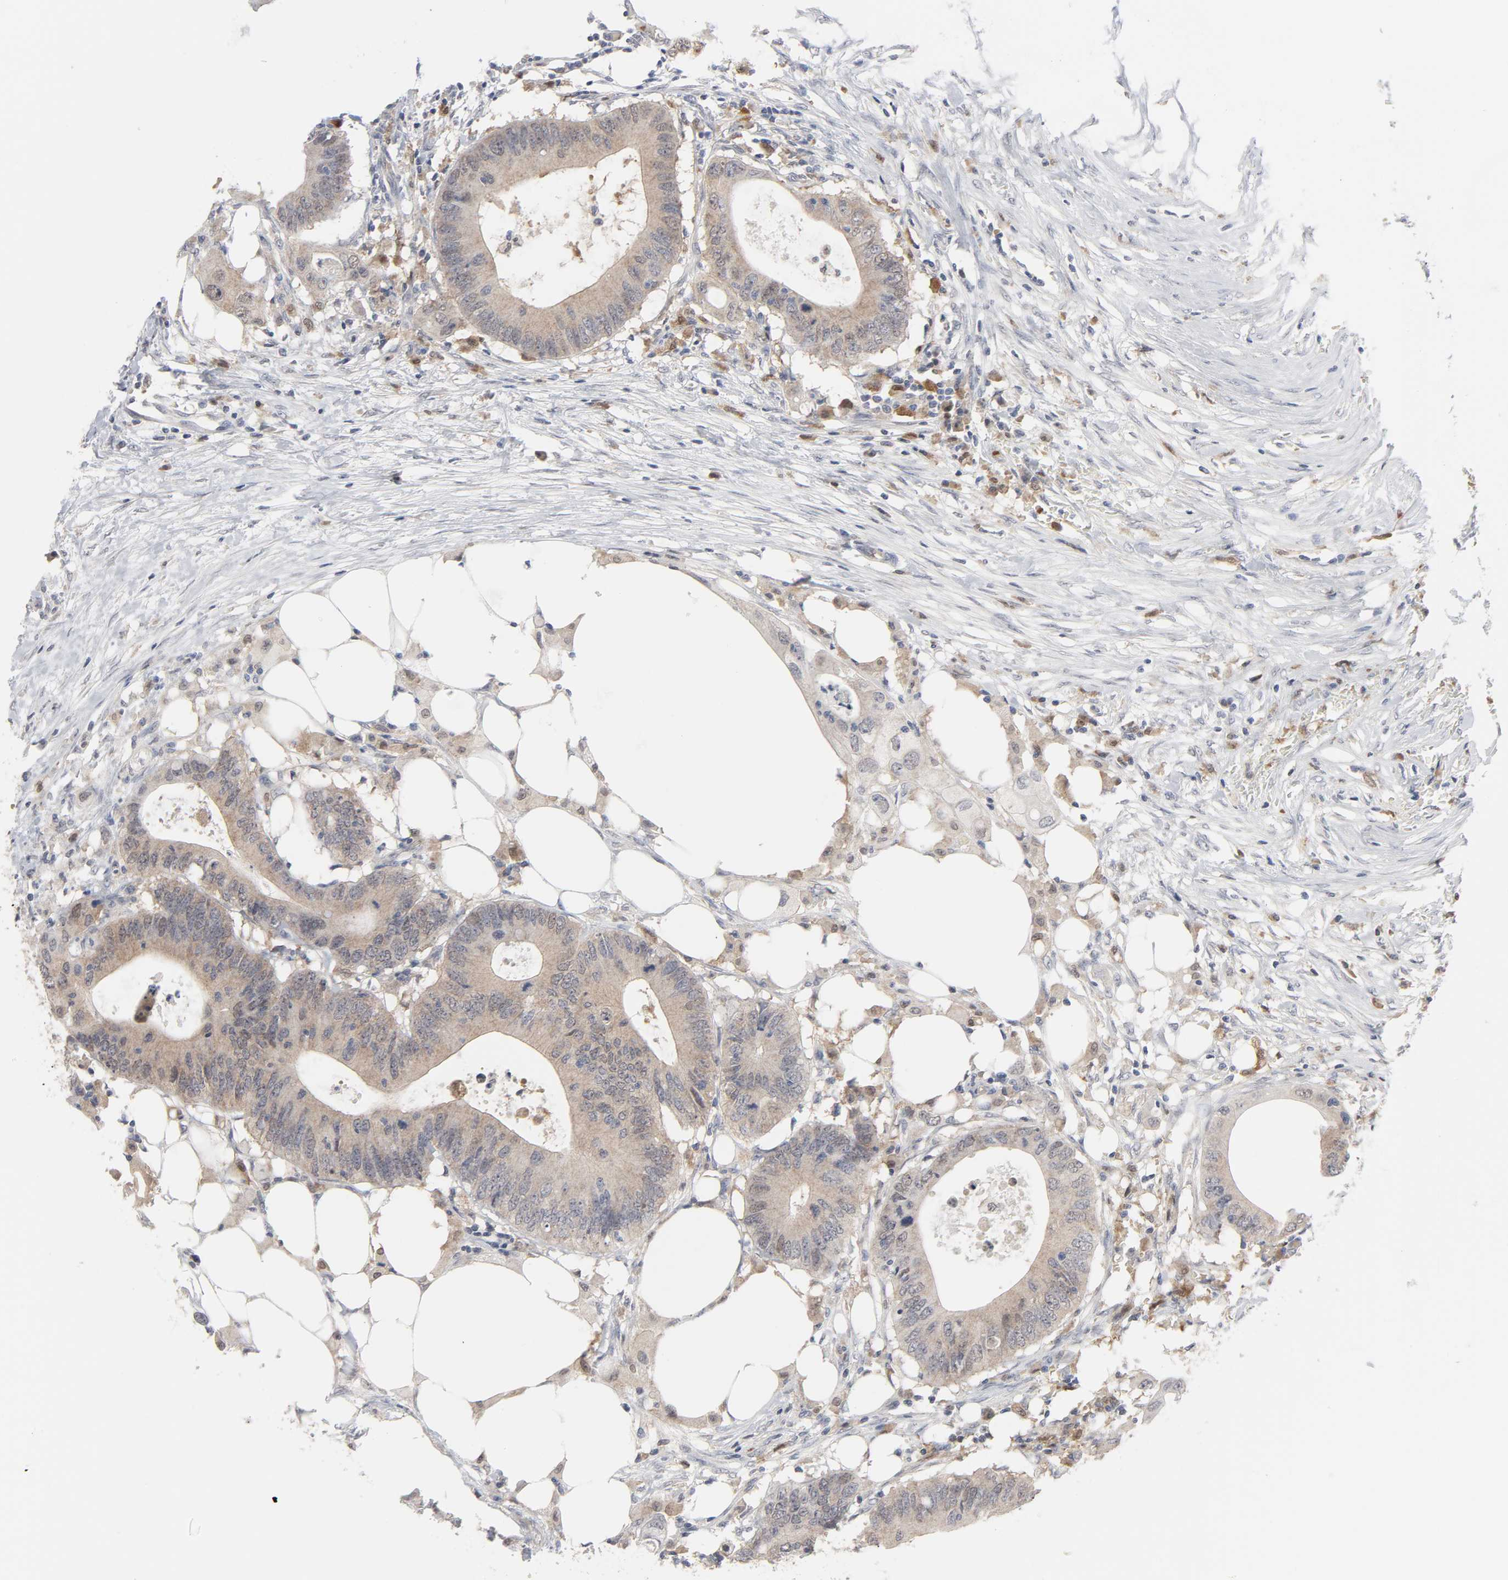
{"staining": {"intensity": "moderate", "quantity": ">75%", "location": "cytoplasmic/membranous"}, "tissue": "colorectal cancer", "cell_type": "Tumor cells", "image_type": "cancer", "snomed": [{"axis": "morphology", "description": "Adenocarcinoma, NOS"}, {"axis": "topography", "description": "Colon"}], "caption": "Immunohistochemistry (IHC) photomicrograph of human adenocarcinoma (colorectal) stained for a protein (brown), which displays medium levels of moderate cytoplasmic/membranous positivity in about >75% of tumor cells.", "gene": "PRDX1", "patient": {"sex": "male", "age": 71}}